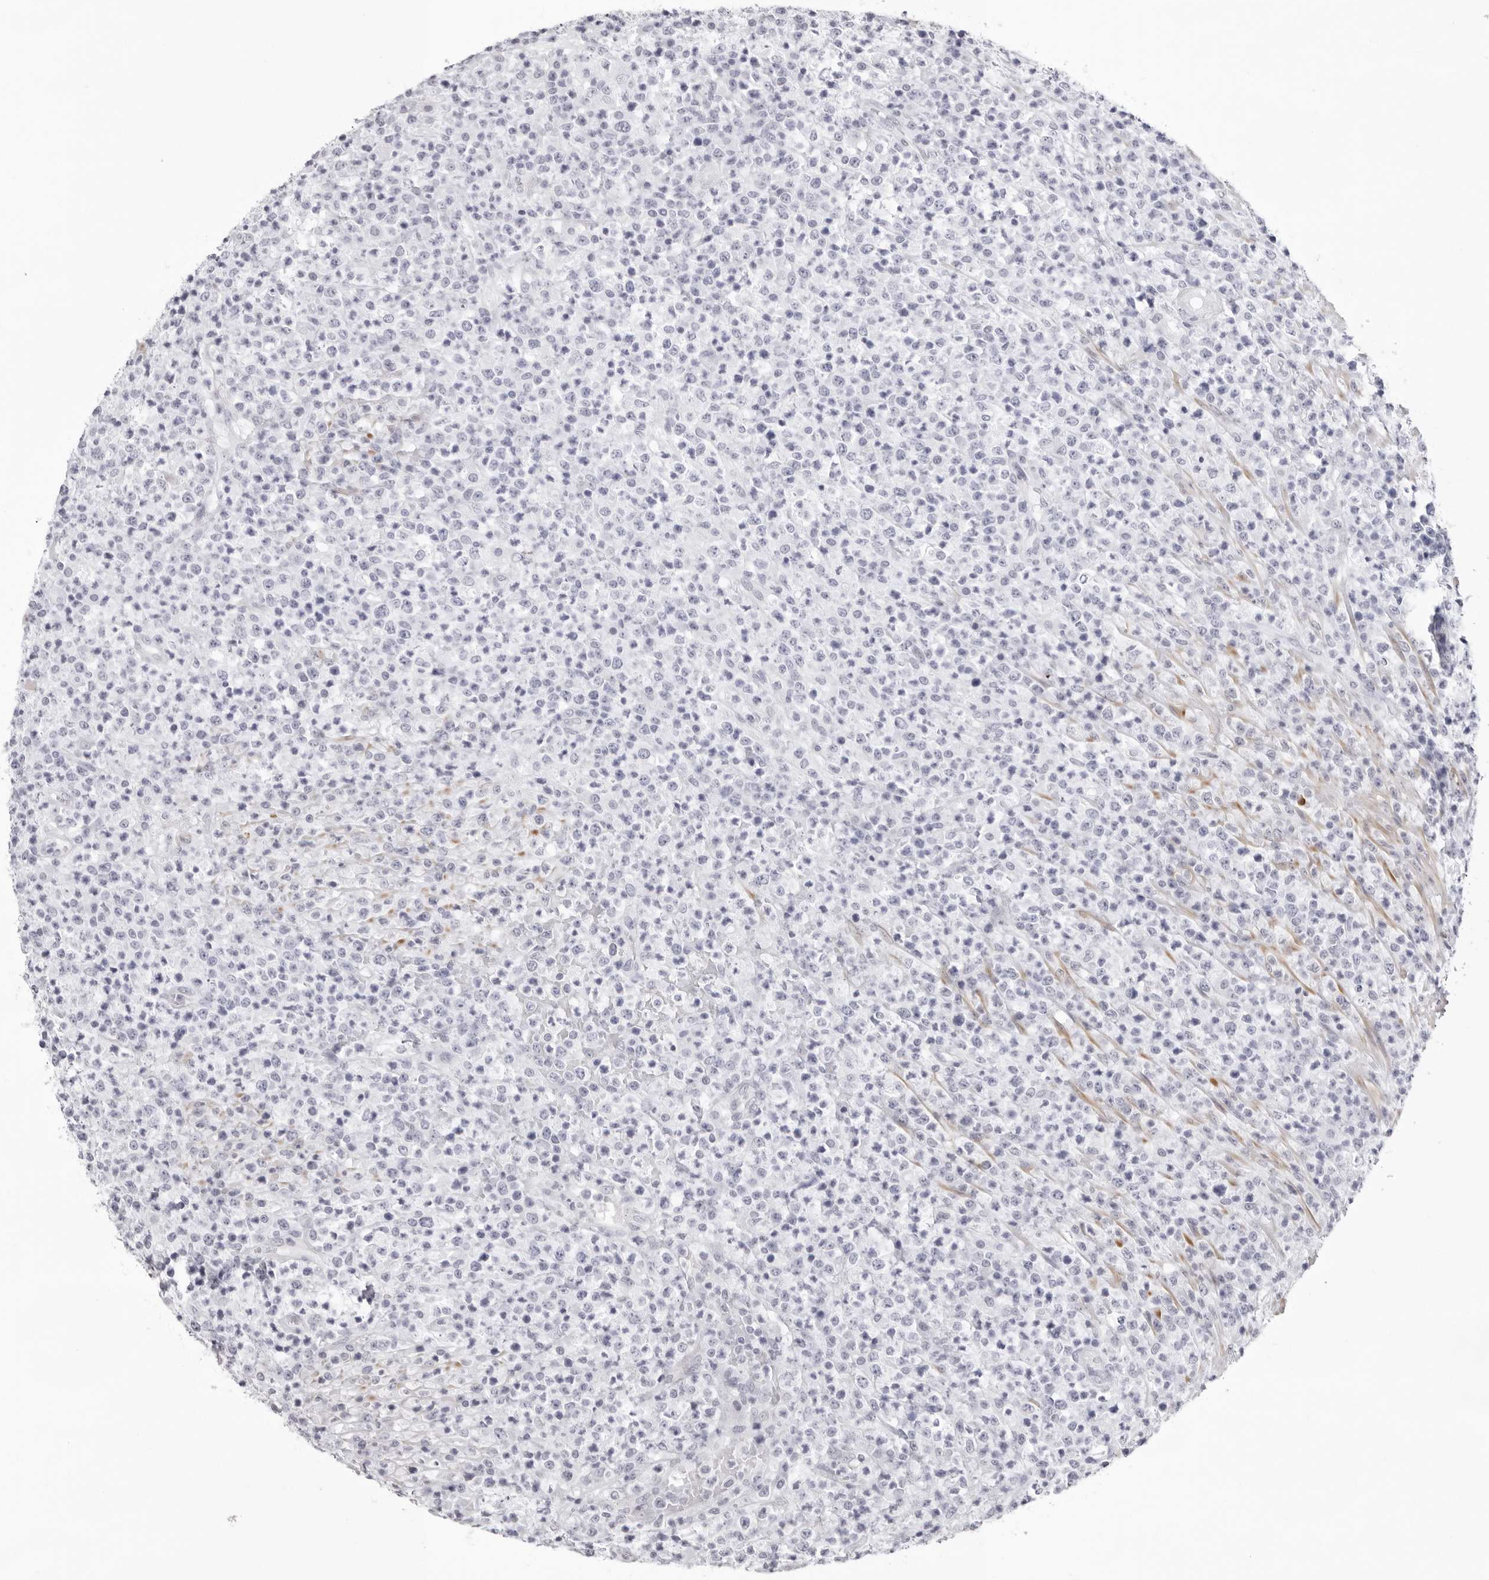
{"staining": {"intensity": "negative", "quantity": "none", "location": "none"}, "tissue": "lymphoma", "cell_type": "Tumor cells", "image_type": "cancer", "snomed": [{"axis": "morphology", "description": "Malignant lymphoma, non-Hodgkin's type, High grade"}, {"axis": "topography", "description": "Colon"}], "caption": "Histopathology image shows no significant protein staining in tumor cells of lymphoma.", "gene": "INSL3", "patient": {"sex": "female", "age": 53}}